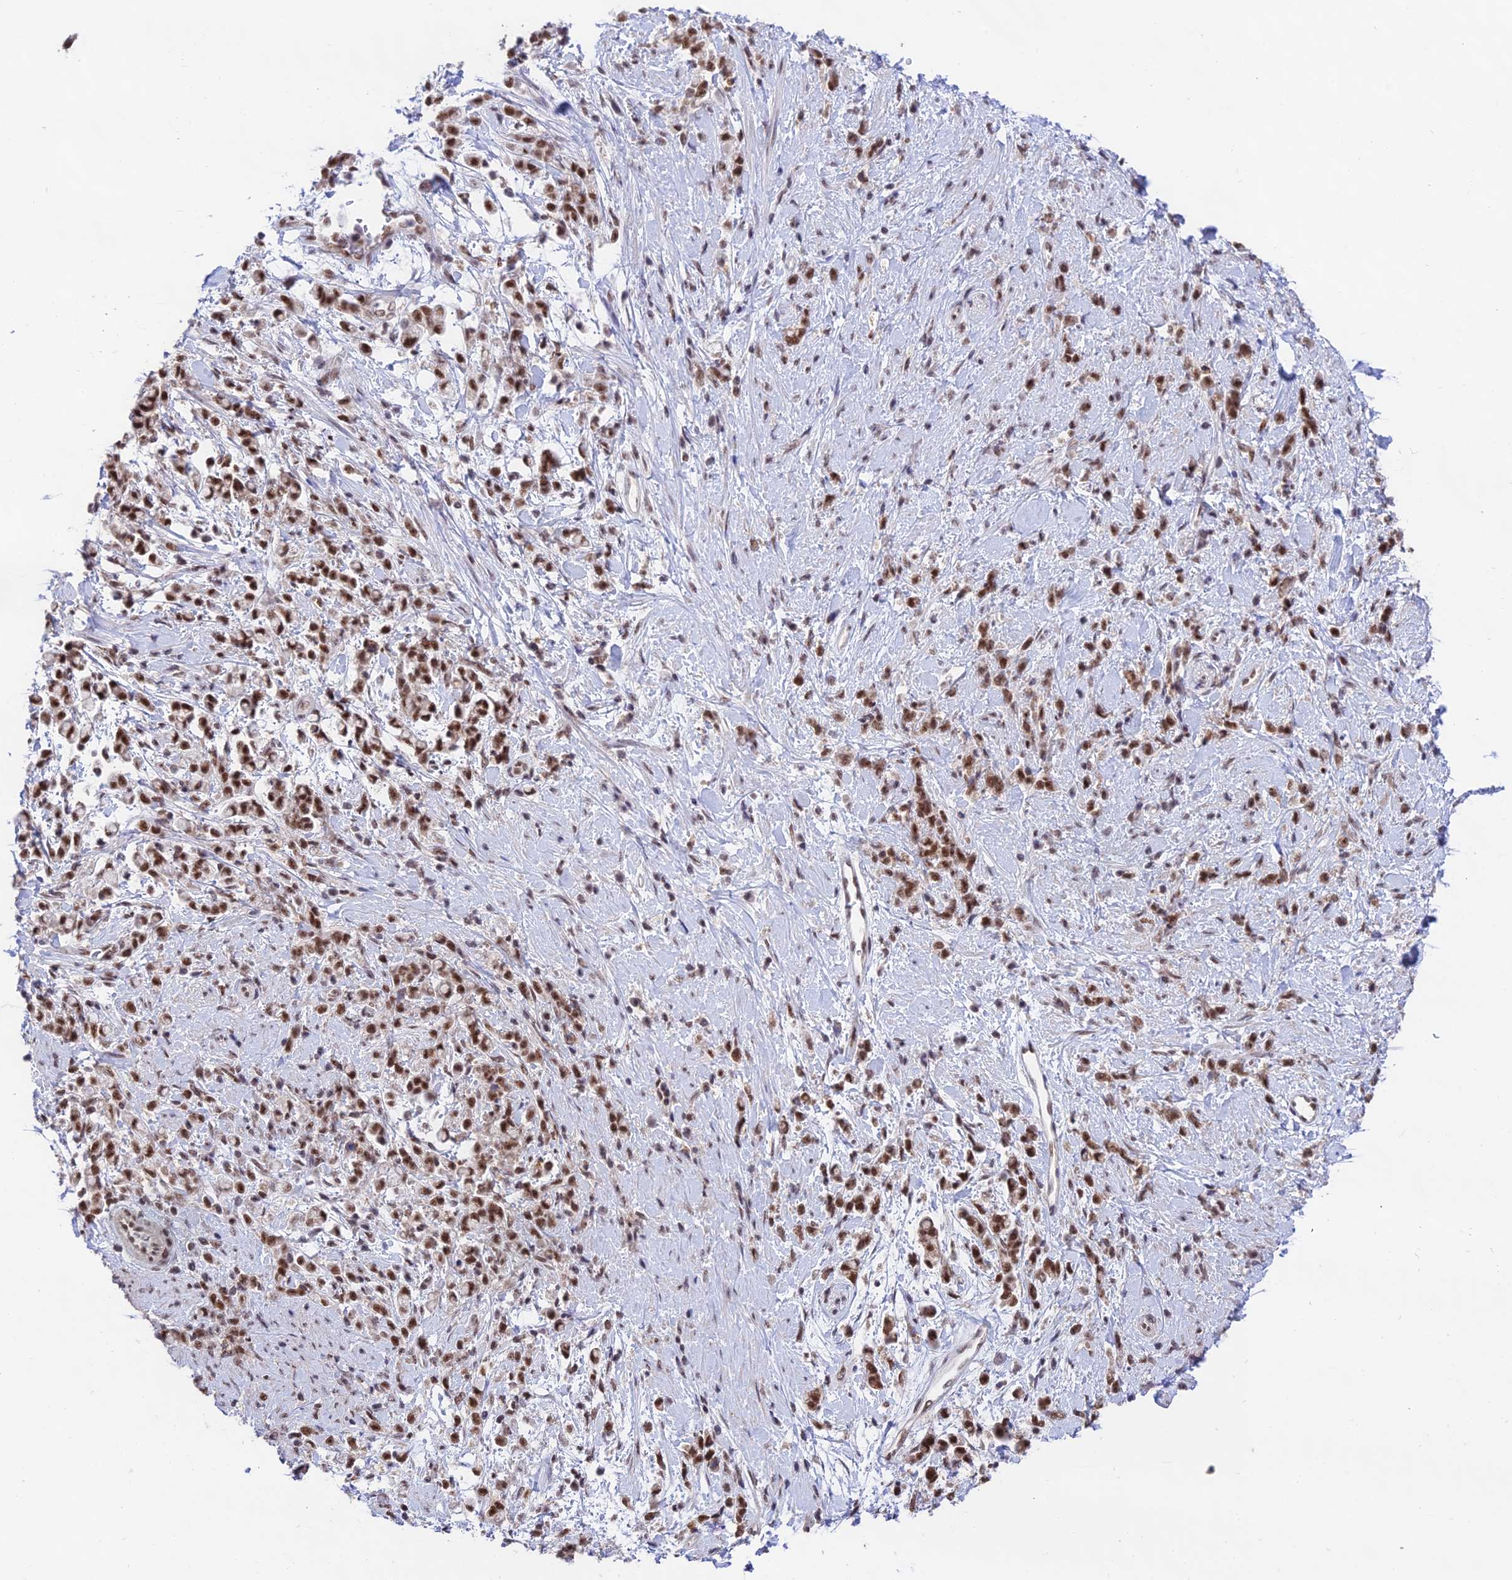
{"staining": {"intensity": "moderate", "quantity": ">75%", "location": "nuclear"}, "tissue": "stomach cancer", "cell_type": "Tumor cells", "image_type": "cancer", "snomed": [{"axis": "morphology", "description": "Adenocarcinoma, NOS"}, {"axis": "topography", "description": "Stomach"}], "caption": "Protein expression analysis of stomach cancer (adenocarcinoma) reveals moderate nuclear expression in approximately >75% of tumor cells.", "gene": "THOC7", "patient": {"sex": "female", "age": 60}}